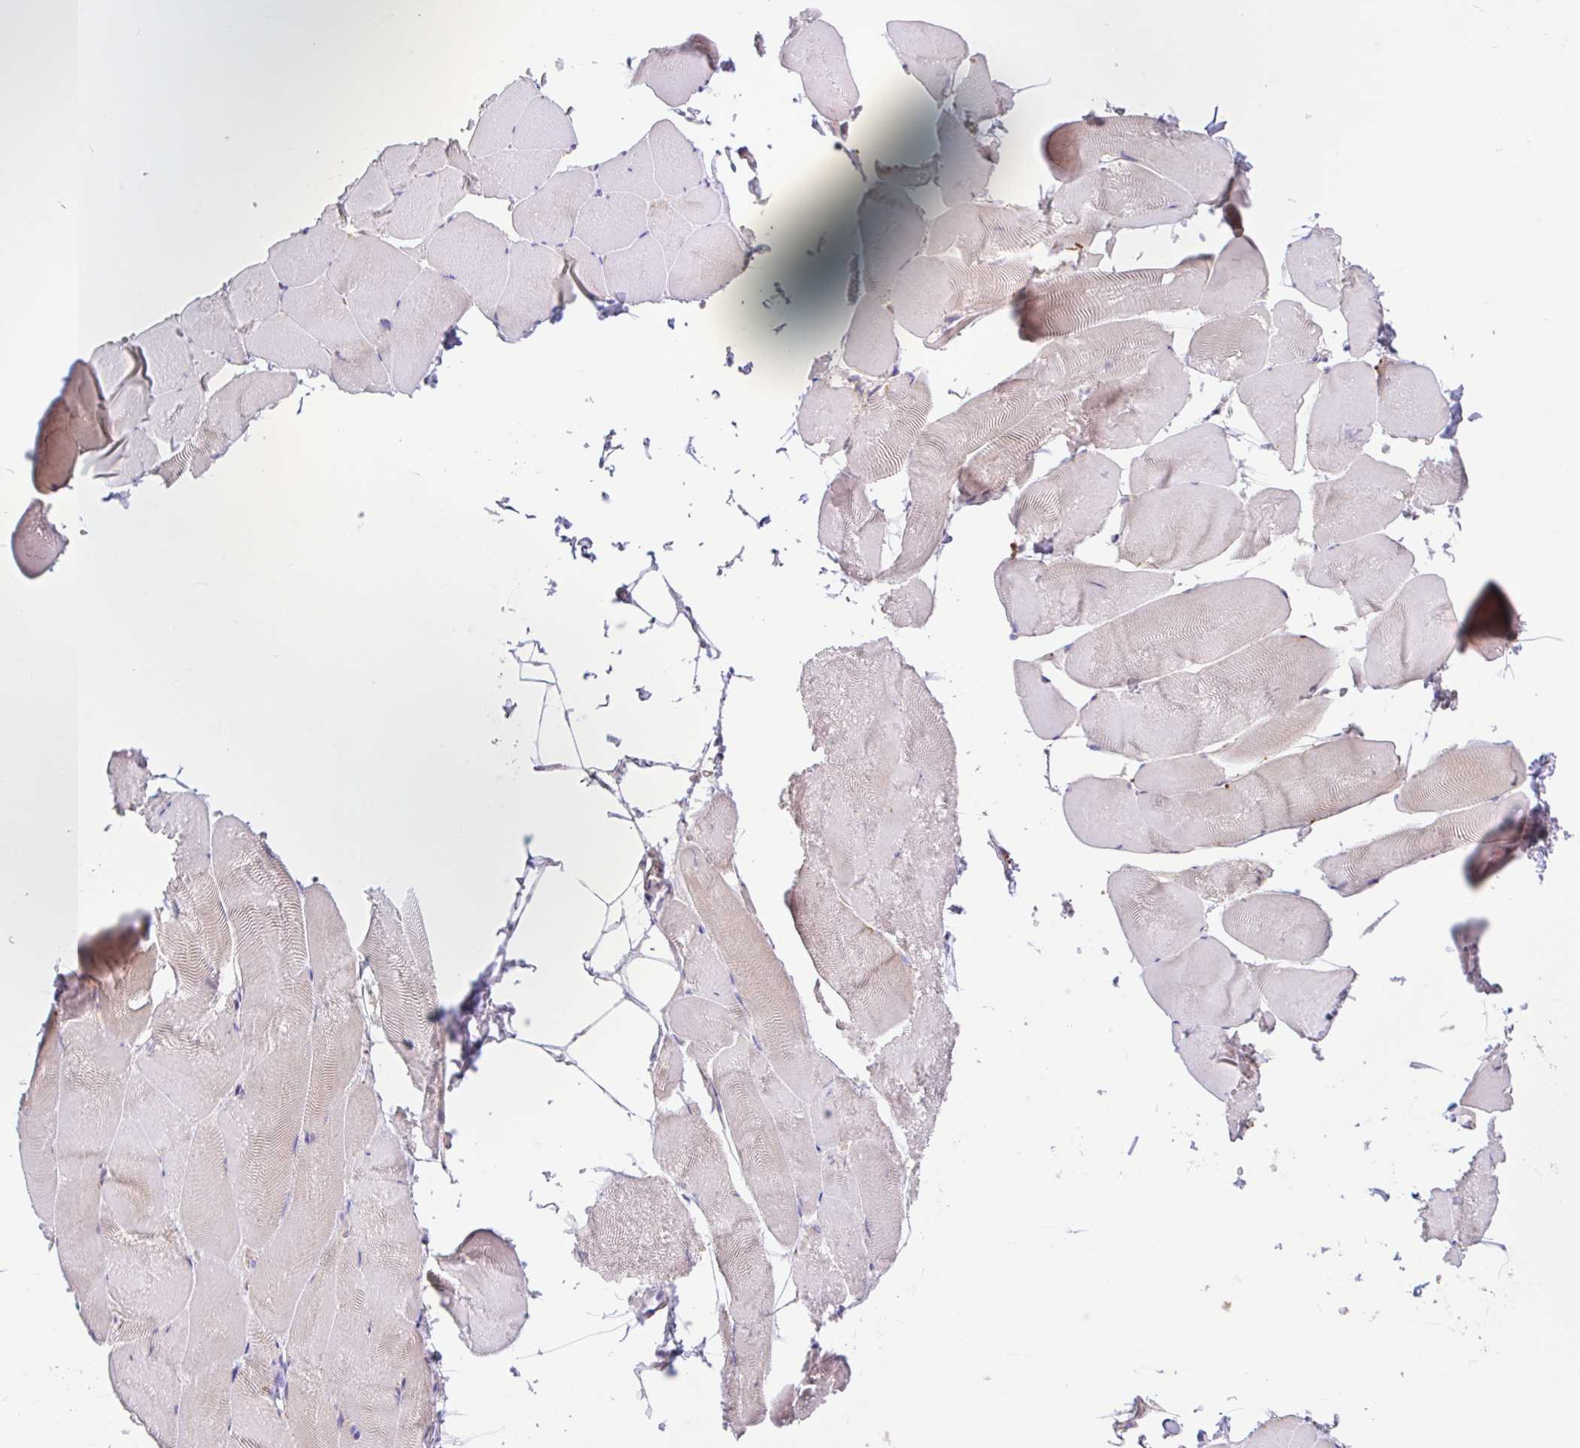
{"staining": {"intensity": "negative", "quantity": "none", "location": "none"}, "tissue": "skeletal muscle", "cell_type": "Myocytes", "image_type": "normal", "snomed": [{"axis": "morphology", "description": "Normal tissue, NOS"}, {"axis": "topography", "description": "Skeletal muscle"}], "caption": "This is an IHC photomicrograph of normal human skeletal muscle. There is no staining in myocytes.", "gene": "PLCD4", "patient": {"sex": "female", "age": 64}}